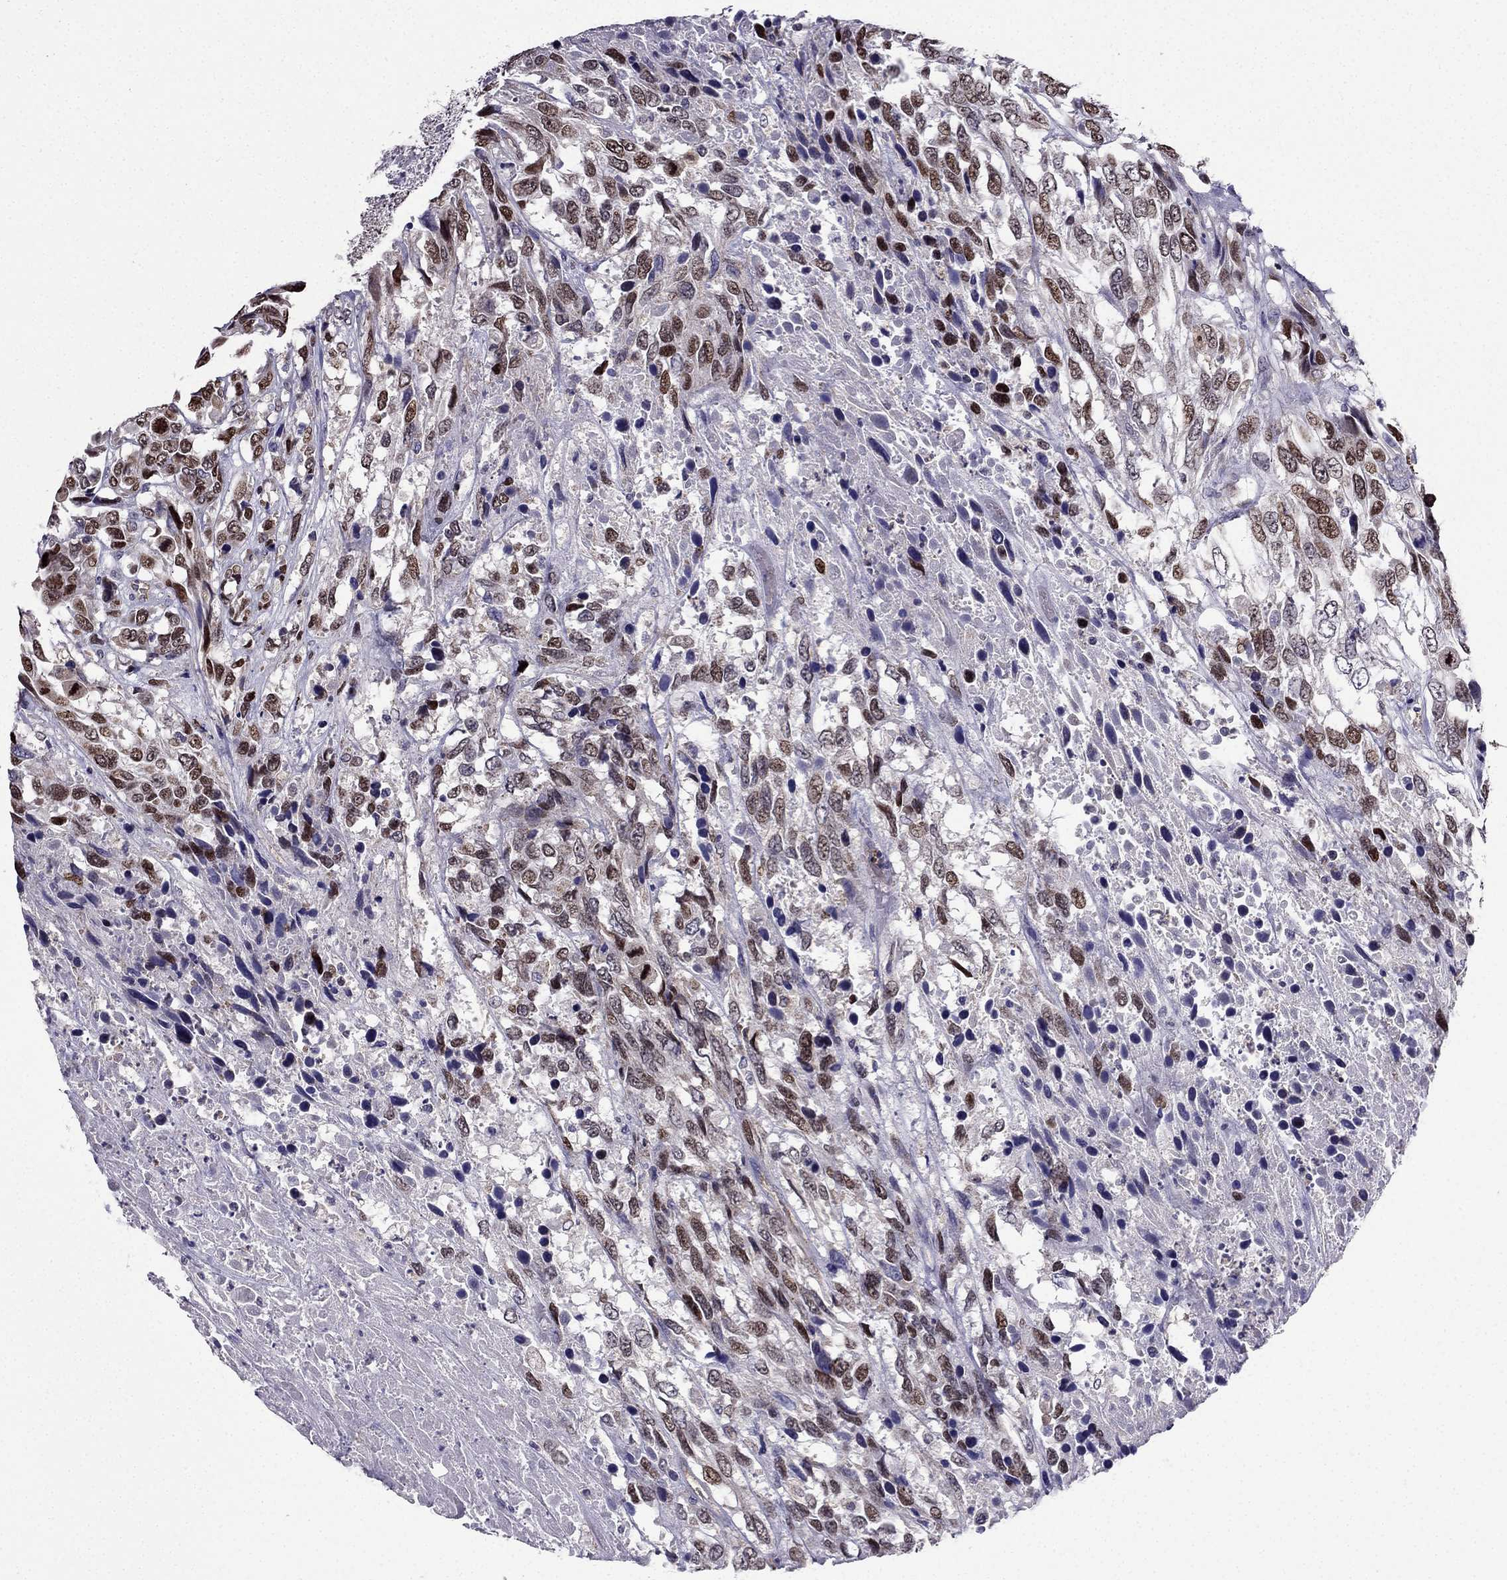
{"staining": {"intensity": "moderate", "quantity": ">75%", "location": "nuclear"}, "tissue": "urothelial cancer", "cell_type": "Tumor cells", "image_type": "cancer", "snomed": [{"axis": "morphology", "description": "Urothelial carcinoma, High grade"}, {"axis": "topography", "description": "Urinary bladder"}], "caption": "High-power microscopy captured an immunohistochemistry (IHC) micrograph of urothelial cancer, revealing moderate nuclear positivity in approximately >75% of tumor cells. The staining was performed using DAB (3,3'-diaminobenzidine), with brown indicating positive protein expression. Nuclei are stained blue with hematoxylin.", "gene": "SLC6A2", "patient": {"sex": "female", "age": 70}}